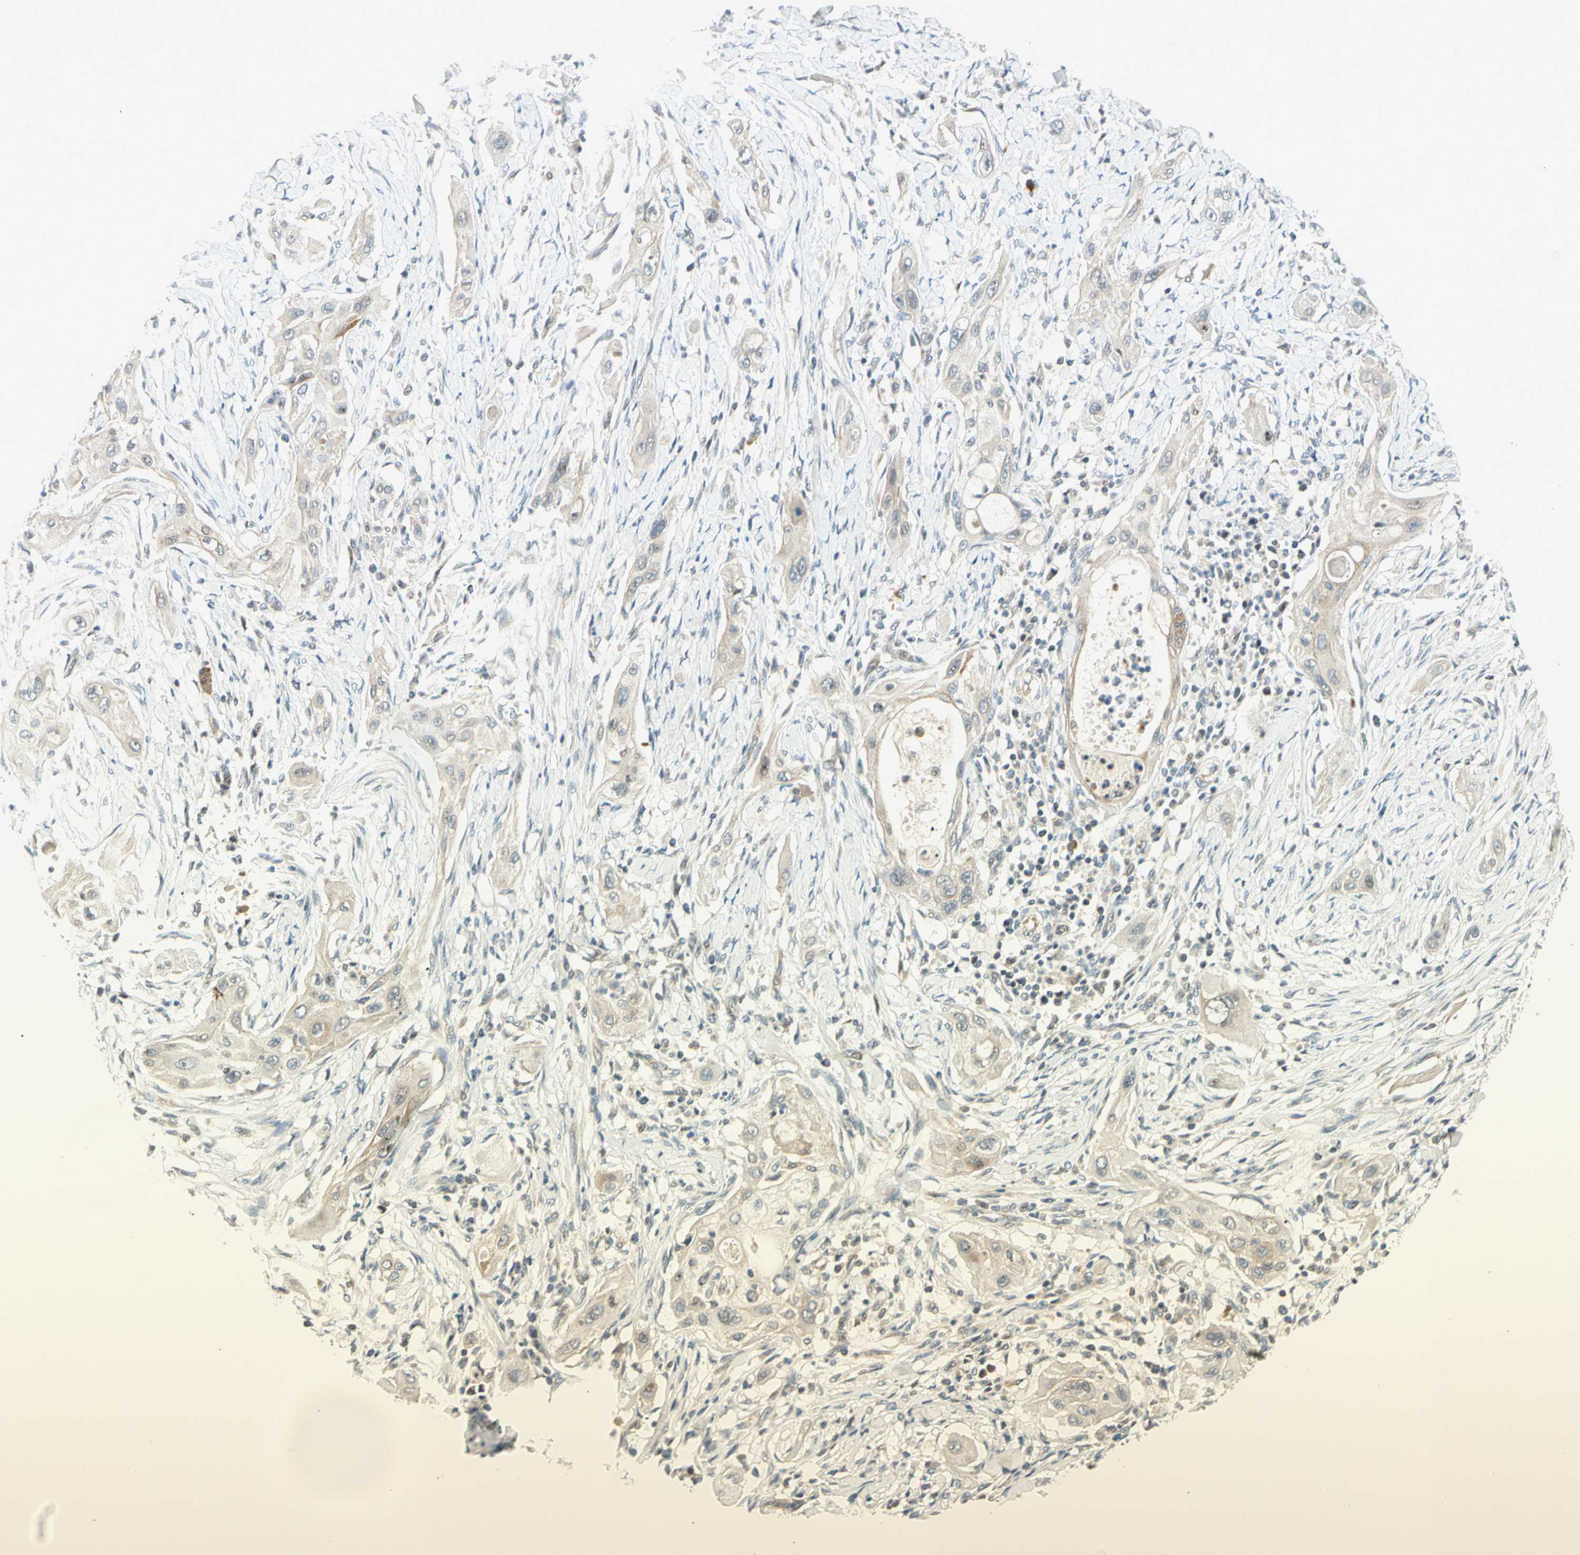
{"staining": {"intensity": "weak", "quantity": "25%-75%", "location": "cytoplasmic/membranous"}, "tissue": "lung cancer", "cell_type": "Tumor cells", "image_type": "cancer", "snomed": [{"axis": "morphology", "description": "Squamous cell carcinoma, NOS"}, {"axis": "topography", "description": "Lung"}], "caption": "Brown immunohistochemical staining in lung squamous cell carcinoma shows weak cytoplasmic/membranous staining in about 25%-75% of tumor cells. The protein is shown in brown color, while the nuclei are stained blue.", "gene": "PCDHB15", "patient": {"sex": "female", "age": 47}}